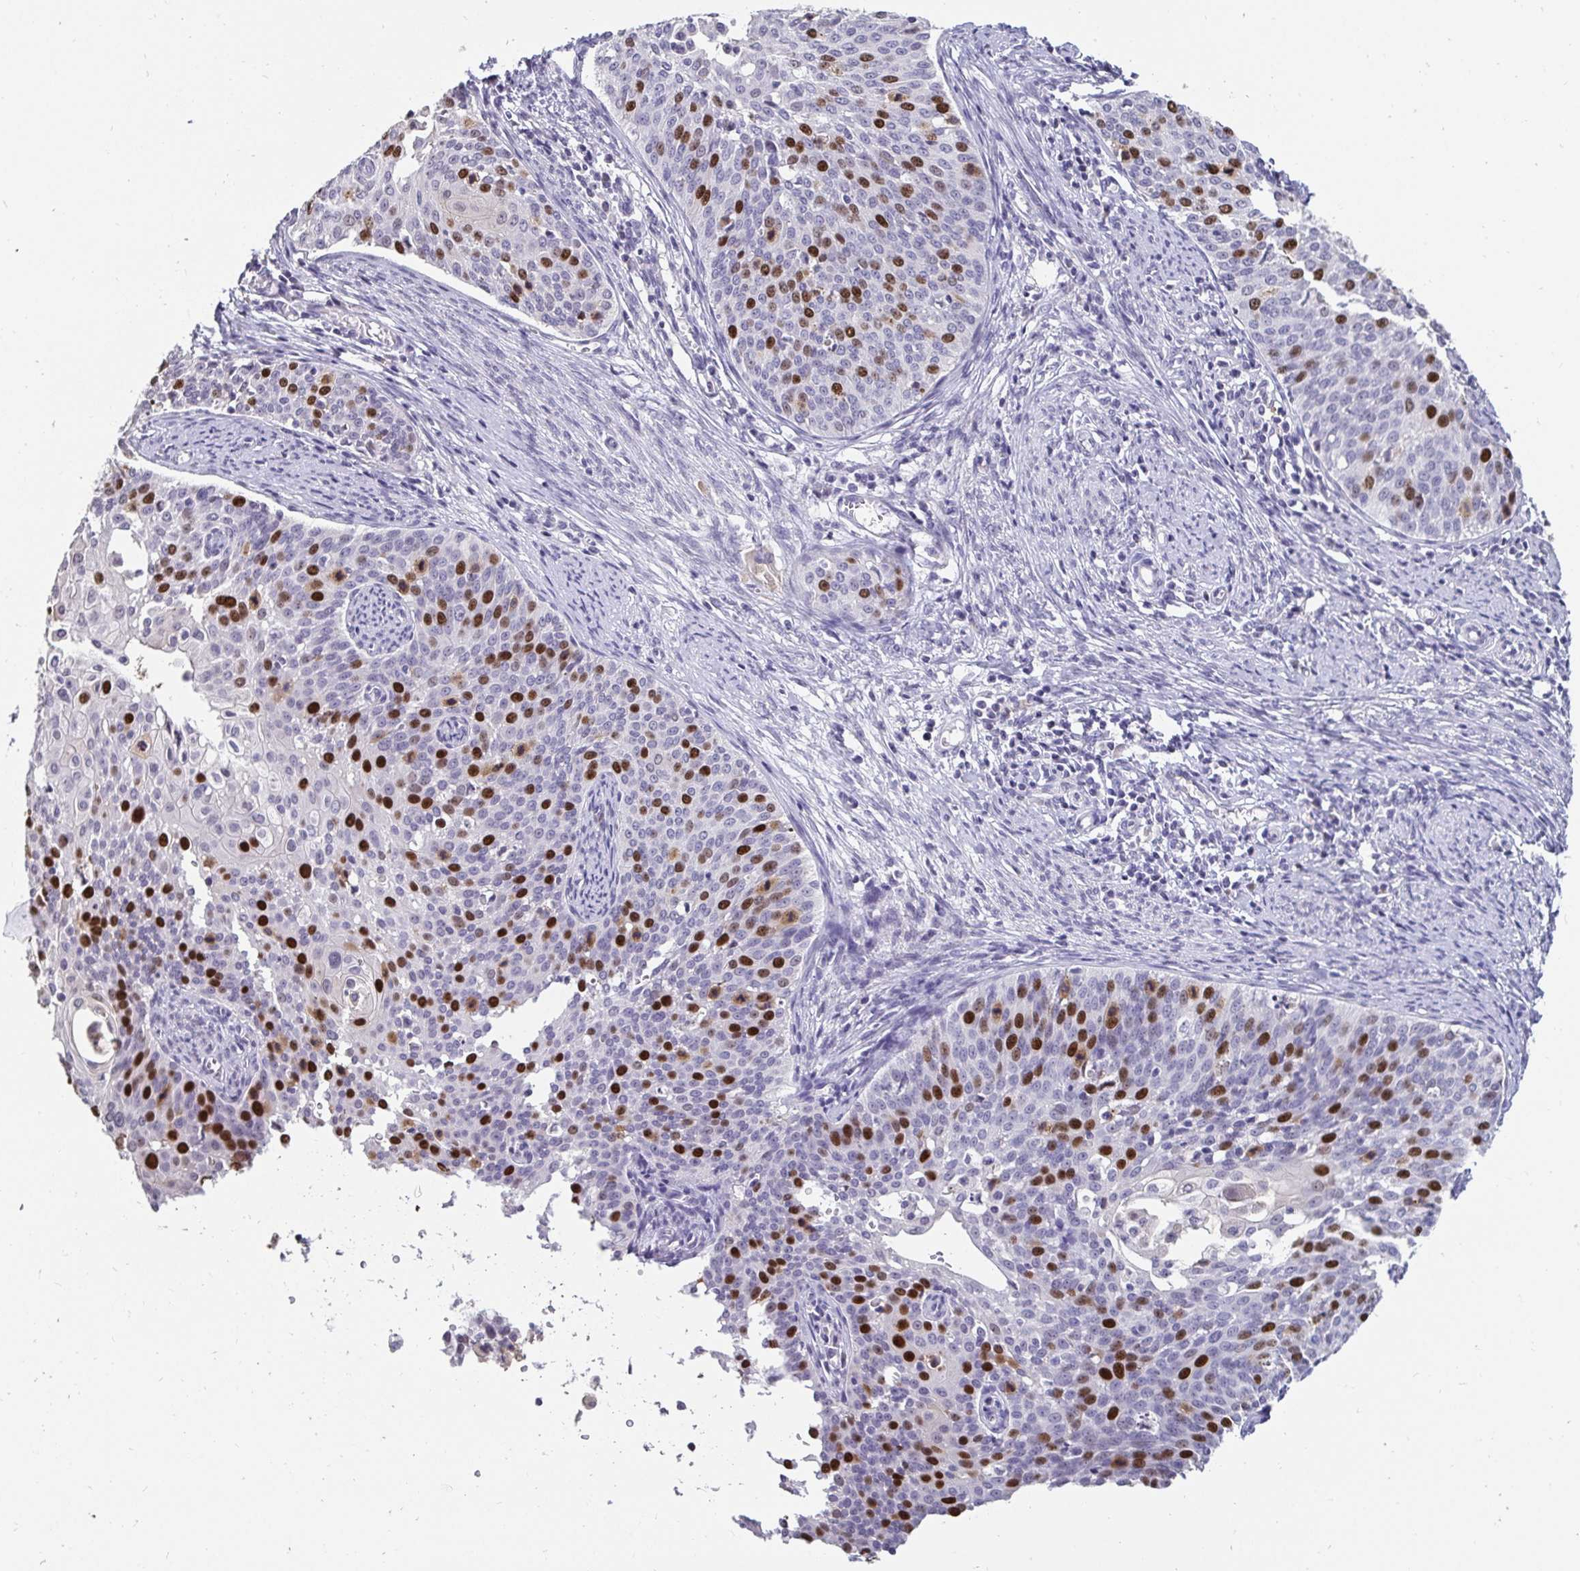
{"staining": {"intensity": "strong", "quantity": "25%-75%", "location": "nuclear"}, "tissue": "cervical cancer", "cell_type": "Tumor cells", "image_type": "cancer", "snomed": [{"axis": "morphology", "description": "Squamous cell carcinoma, NOS"}, {"axis": "topography", "description": "Cervix"}], "caption": "Cervical cancer (squamous cell carcinoma) tissue displays strong nuclear expression in about 25%-75% of tumor cells, visualized by immunohistochemistry.", "gene": "ANLN", "patient": {"sex": "female", "age": 44}}